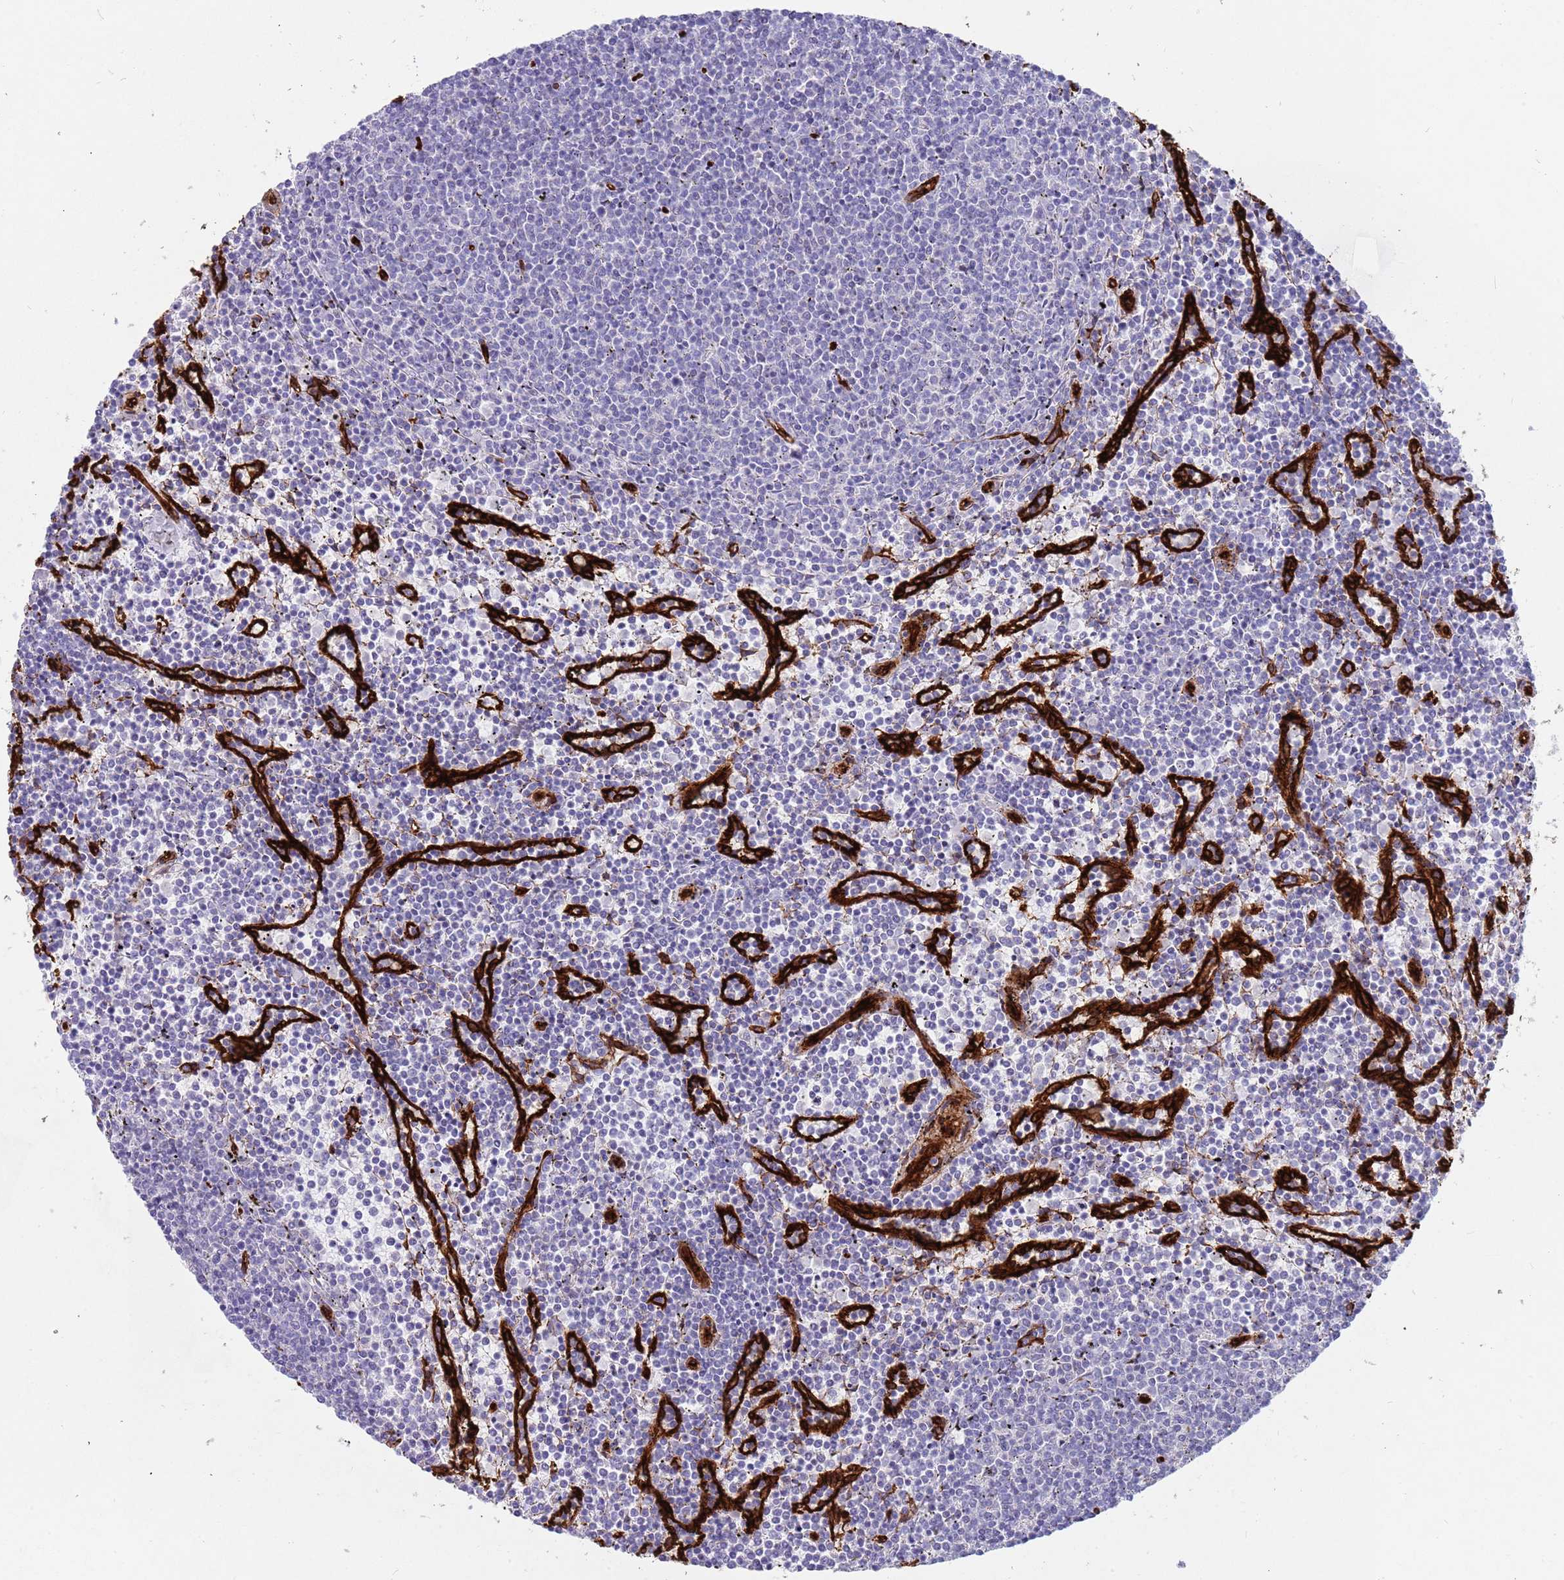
{"staining": {"intensity": "negative", "quantity": "none", "location": "none"}, "tissue": "lymphoma", "cell_type": "Tumor cells", "image_type": "cancer", "snomed": [{"axis": "morphology", "description": "Malignant lymphoma, non-Hodgkin's type, Low grade"}, {"axis": "topography", "description": "Spleen"}], "caption": "This is an immunohistochemistry micrograph of human lymphoma. There is no staining in tumor cells.", "gene": "CAV2", "patient": {"sex": "female", "age": 50}}